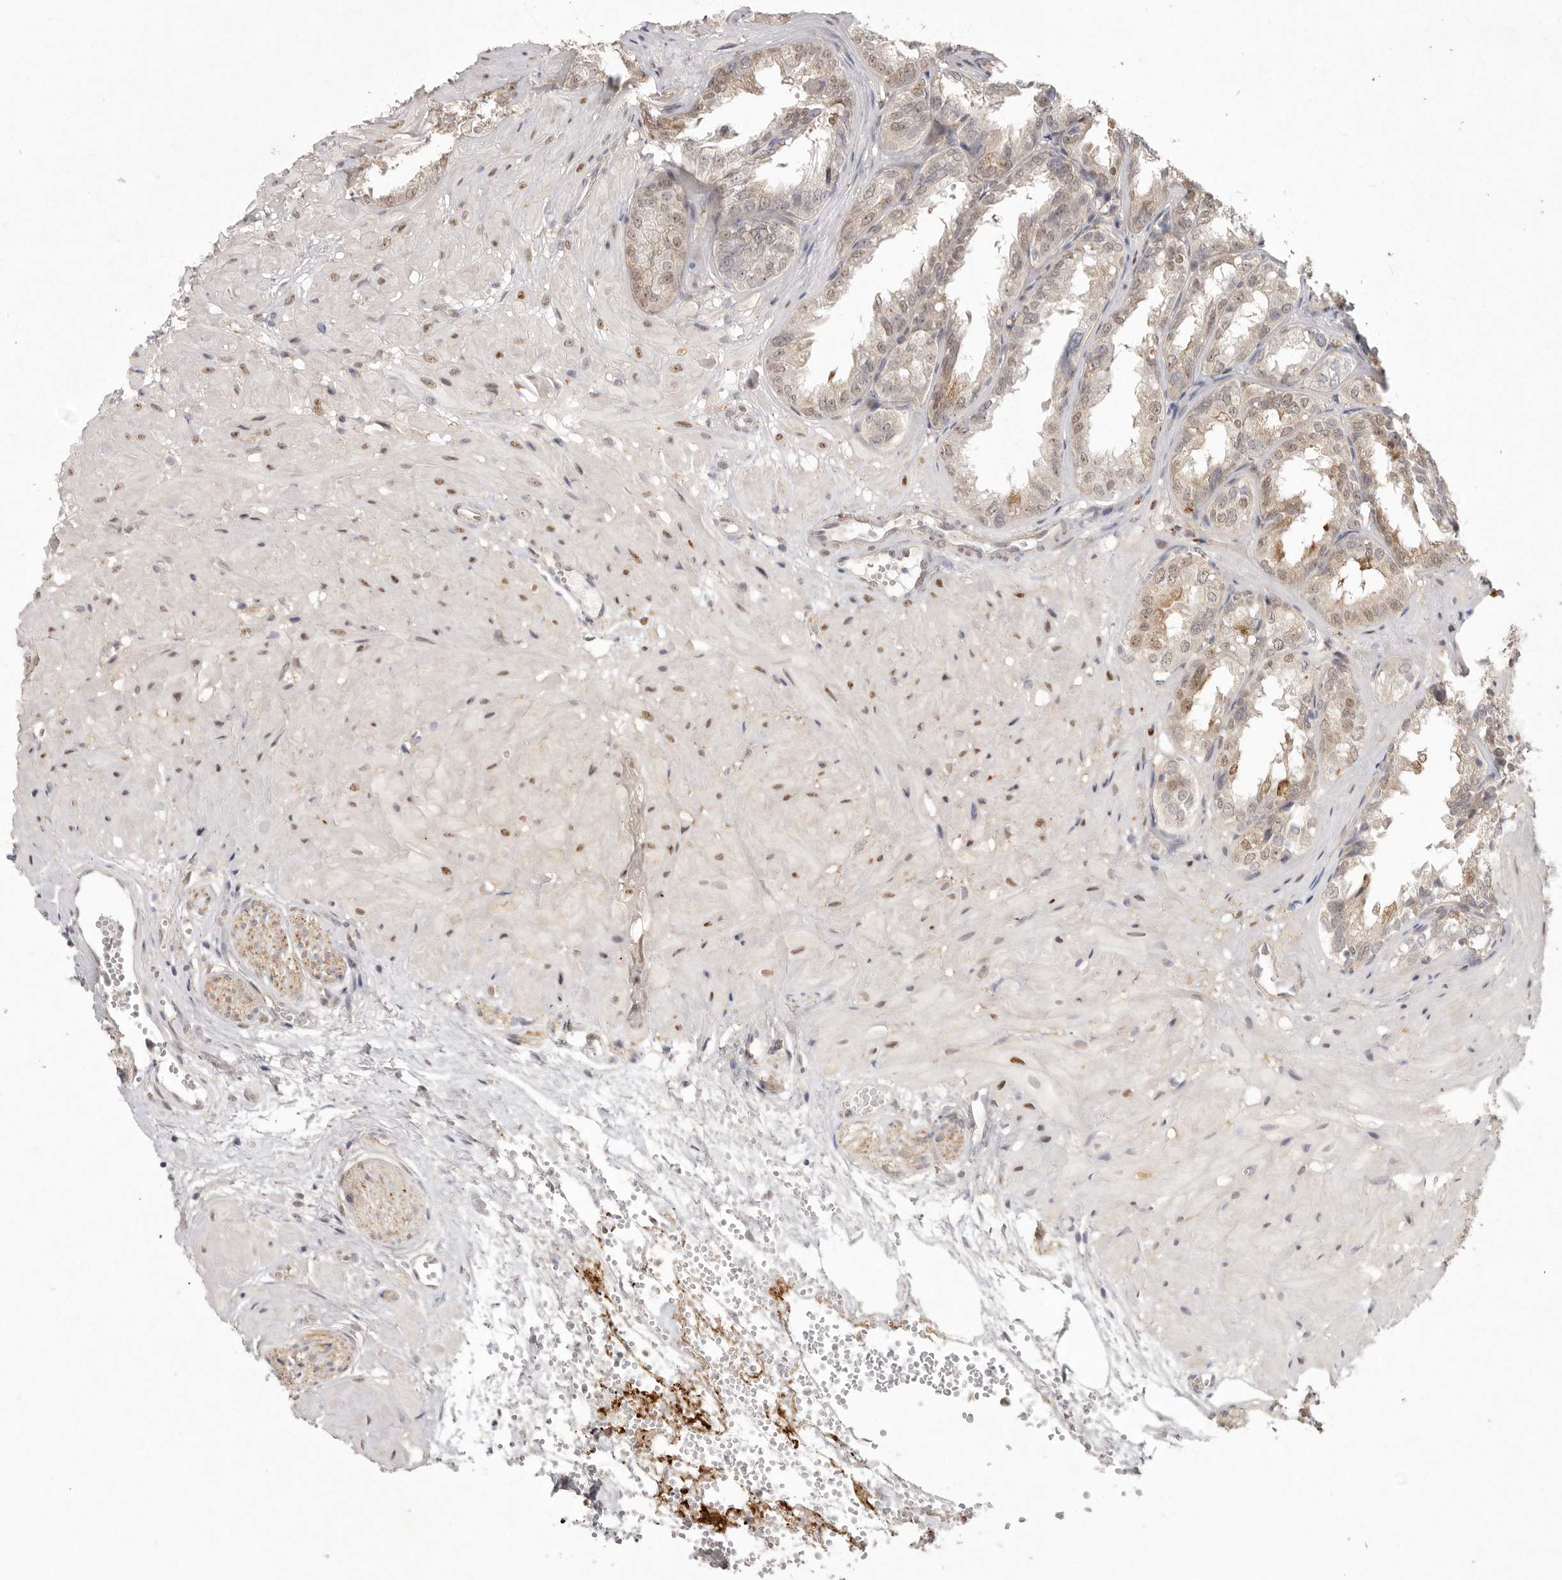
{"staining": {"intensity": "weak", "quantity": ">75%", "location": "cytoplasmic/membranous,nuclear"}, "tissue": "seminal vesicle", "cell_type": "Glandular cells", "image_type": "normal", "snomed": [{"axis": "morphology", "description": "Normal tissue, NOS"}, {"axis": "topography", "description": "Prostate"}, {"axis": "topography", "description": "Seminal veicle"}], "caption": "IHC (DAB (3,3'-diaminobenzidine)) staining of normal seminal vesicle displays weak cytoplasmic/membranous,nuclear protein expression in about >75% of glandular cells. (Stains: DAB in brown, nuclei in blue, Microscopy: brightfield microscopy at high magnification).", "gene": "TADA1", "patient": {"sex": "male", "age": 51}}